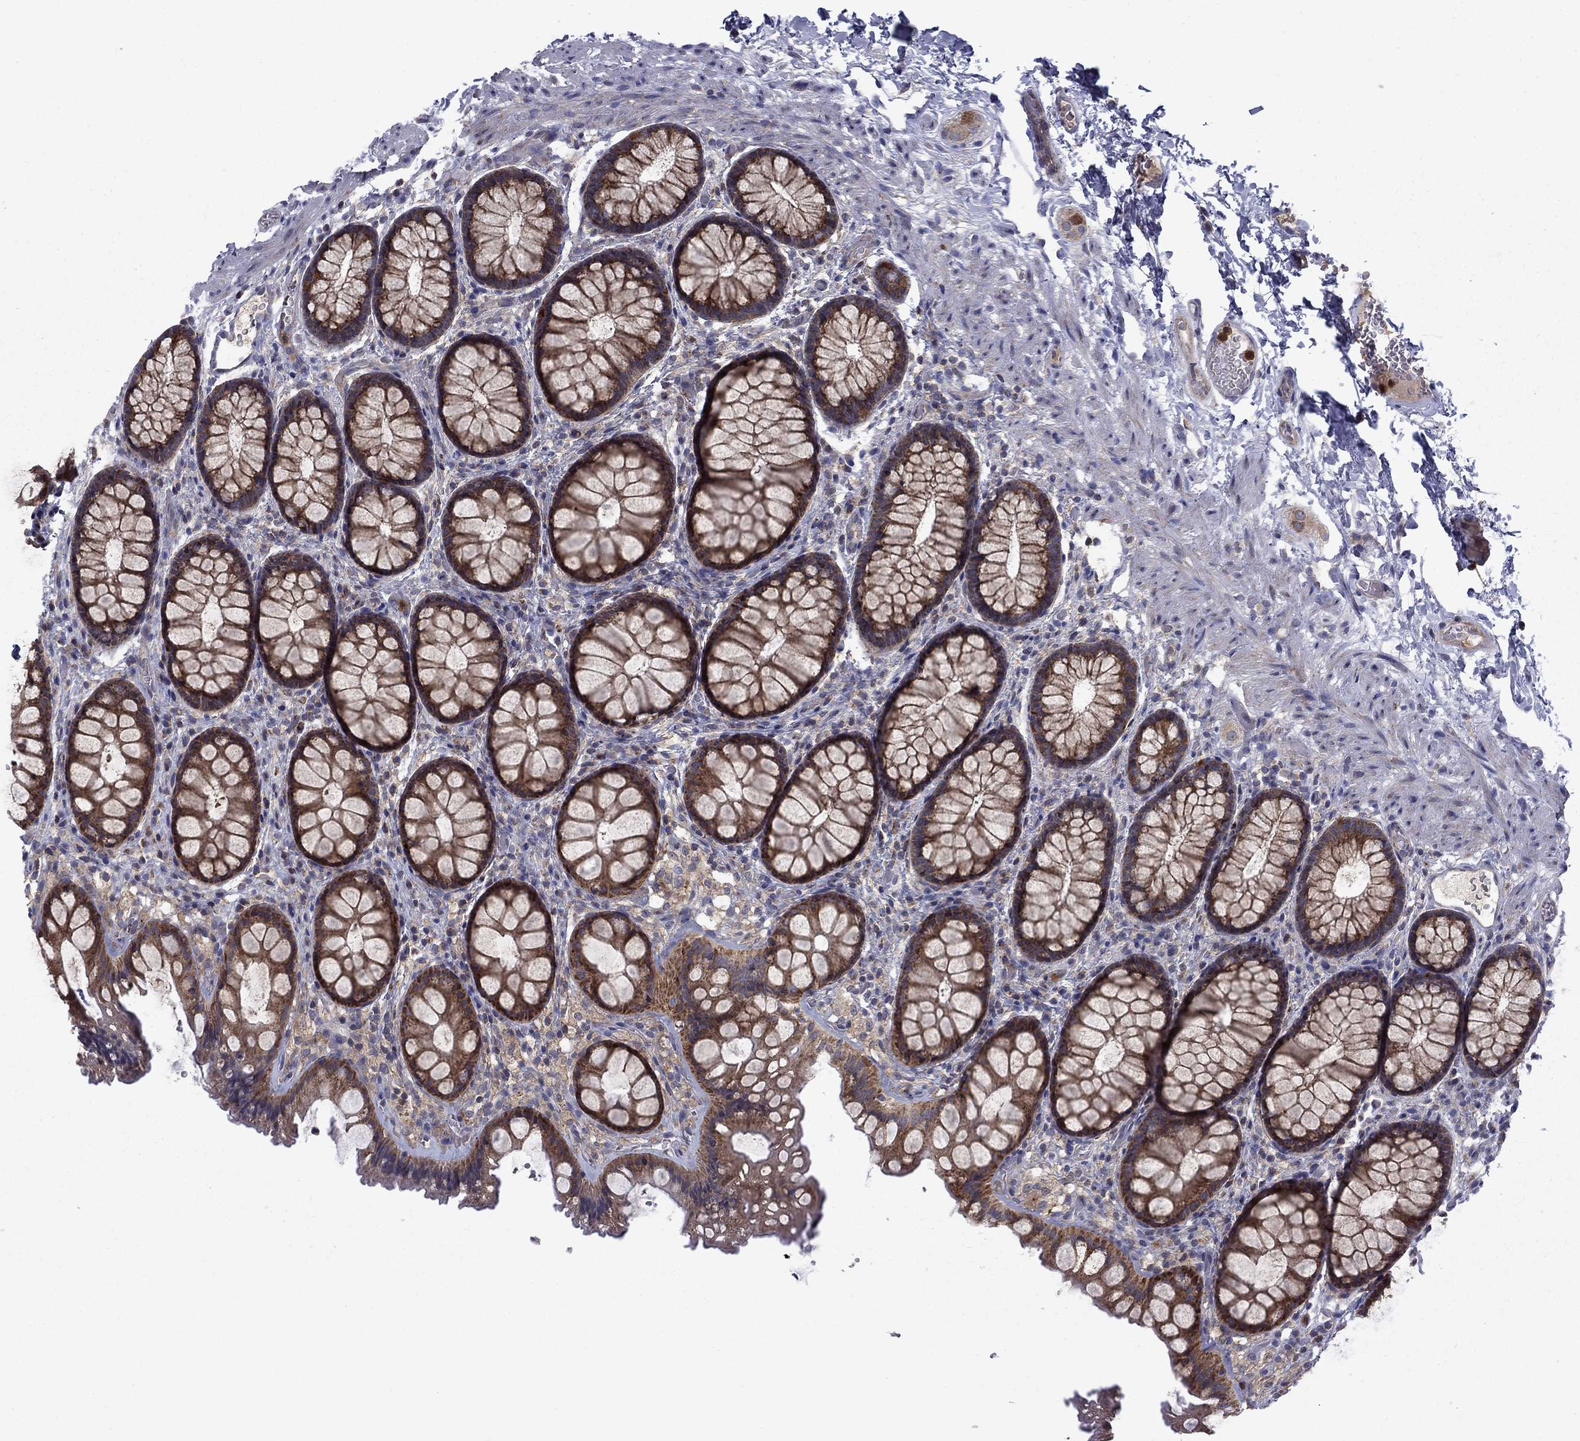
{"staining": {"intensity": "moderate", "quantity": ">75%", "location": "cytoplasmic/membranous"}, "tissue": "rectum", "cell_type": "Glandular cells", "image_type": "normal", "snomed": [{"axis": "morphology", "description": "Normal tissue, NOS"}, {"axis": "topography", "description": "Rectum"}], "caption": "A micrograph of rectum stained for a protein demonstrates moderate cytoplasmic/membranous brown staining in glandular cells. The protein of interest is stained brown, and the nuclei are stained in blue (DAB IHC with brightfield microscopy, high magnification).", "gene": "DOP1B", "patient": {"sex": "female", "age": 62}}